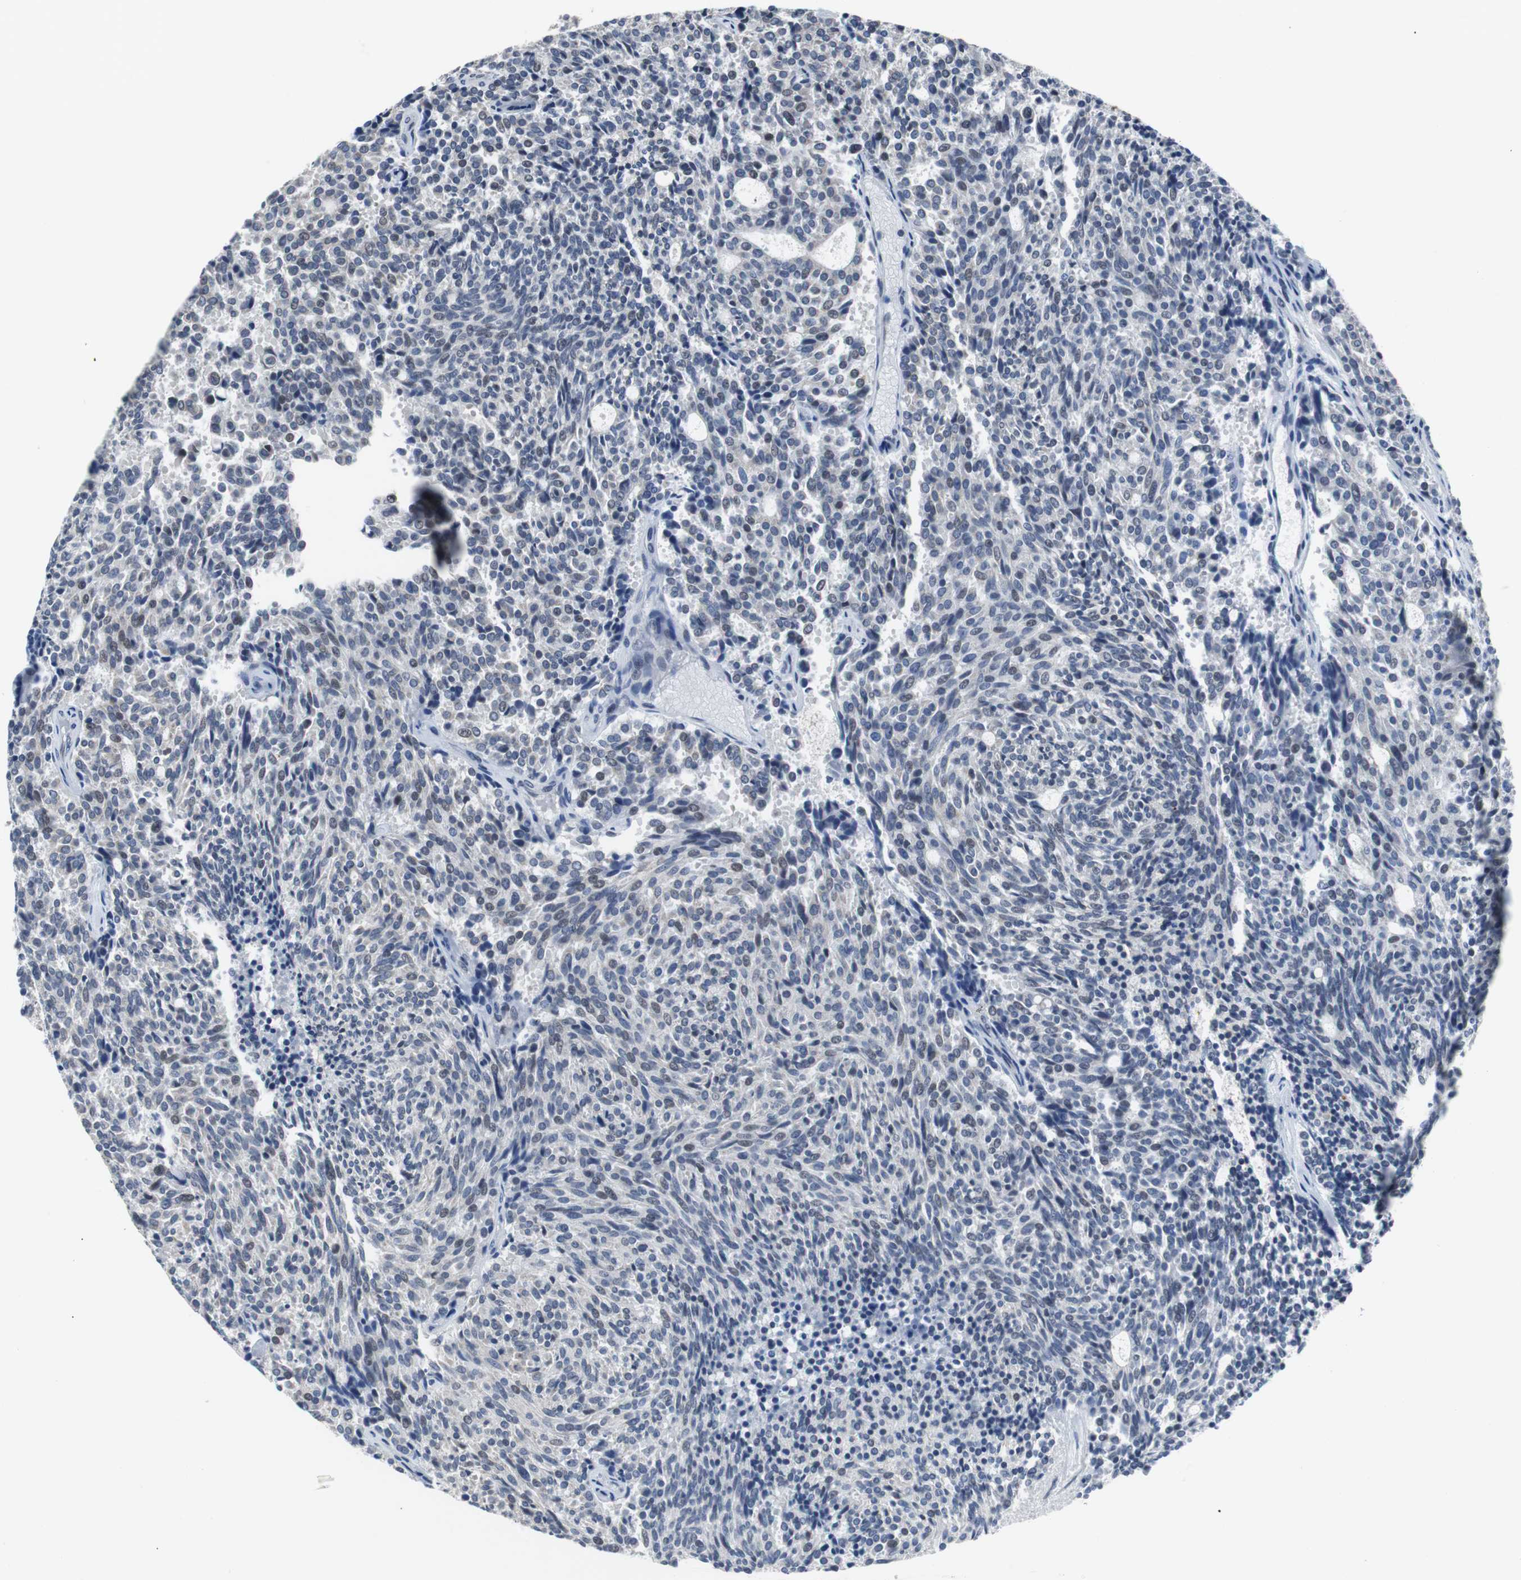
{"staining": {"intensity": "weak", "quantity": "<25%", "location": "nuclear"}, "tissue": "carcinoid", "cell_type": "Tumor cells", "image_type": "cancer", "snomed": [{"axis": "morphology", "description": "Carcinoid, malignant, NOS"}, {"axis": "topography", "description": "Pancreas"}], "caption": "High power microscopy histopathology image of an immunohistochemistry (IHC) photomicrograph of carcinoid, revealing no significant positivity in tumor cells.", "gene": "TP63", "patient": {"sex": "female", "age": 54}}